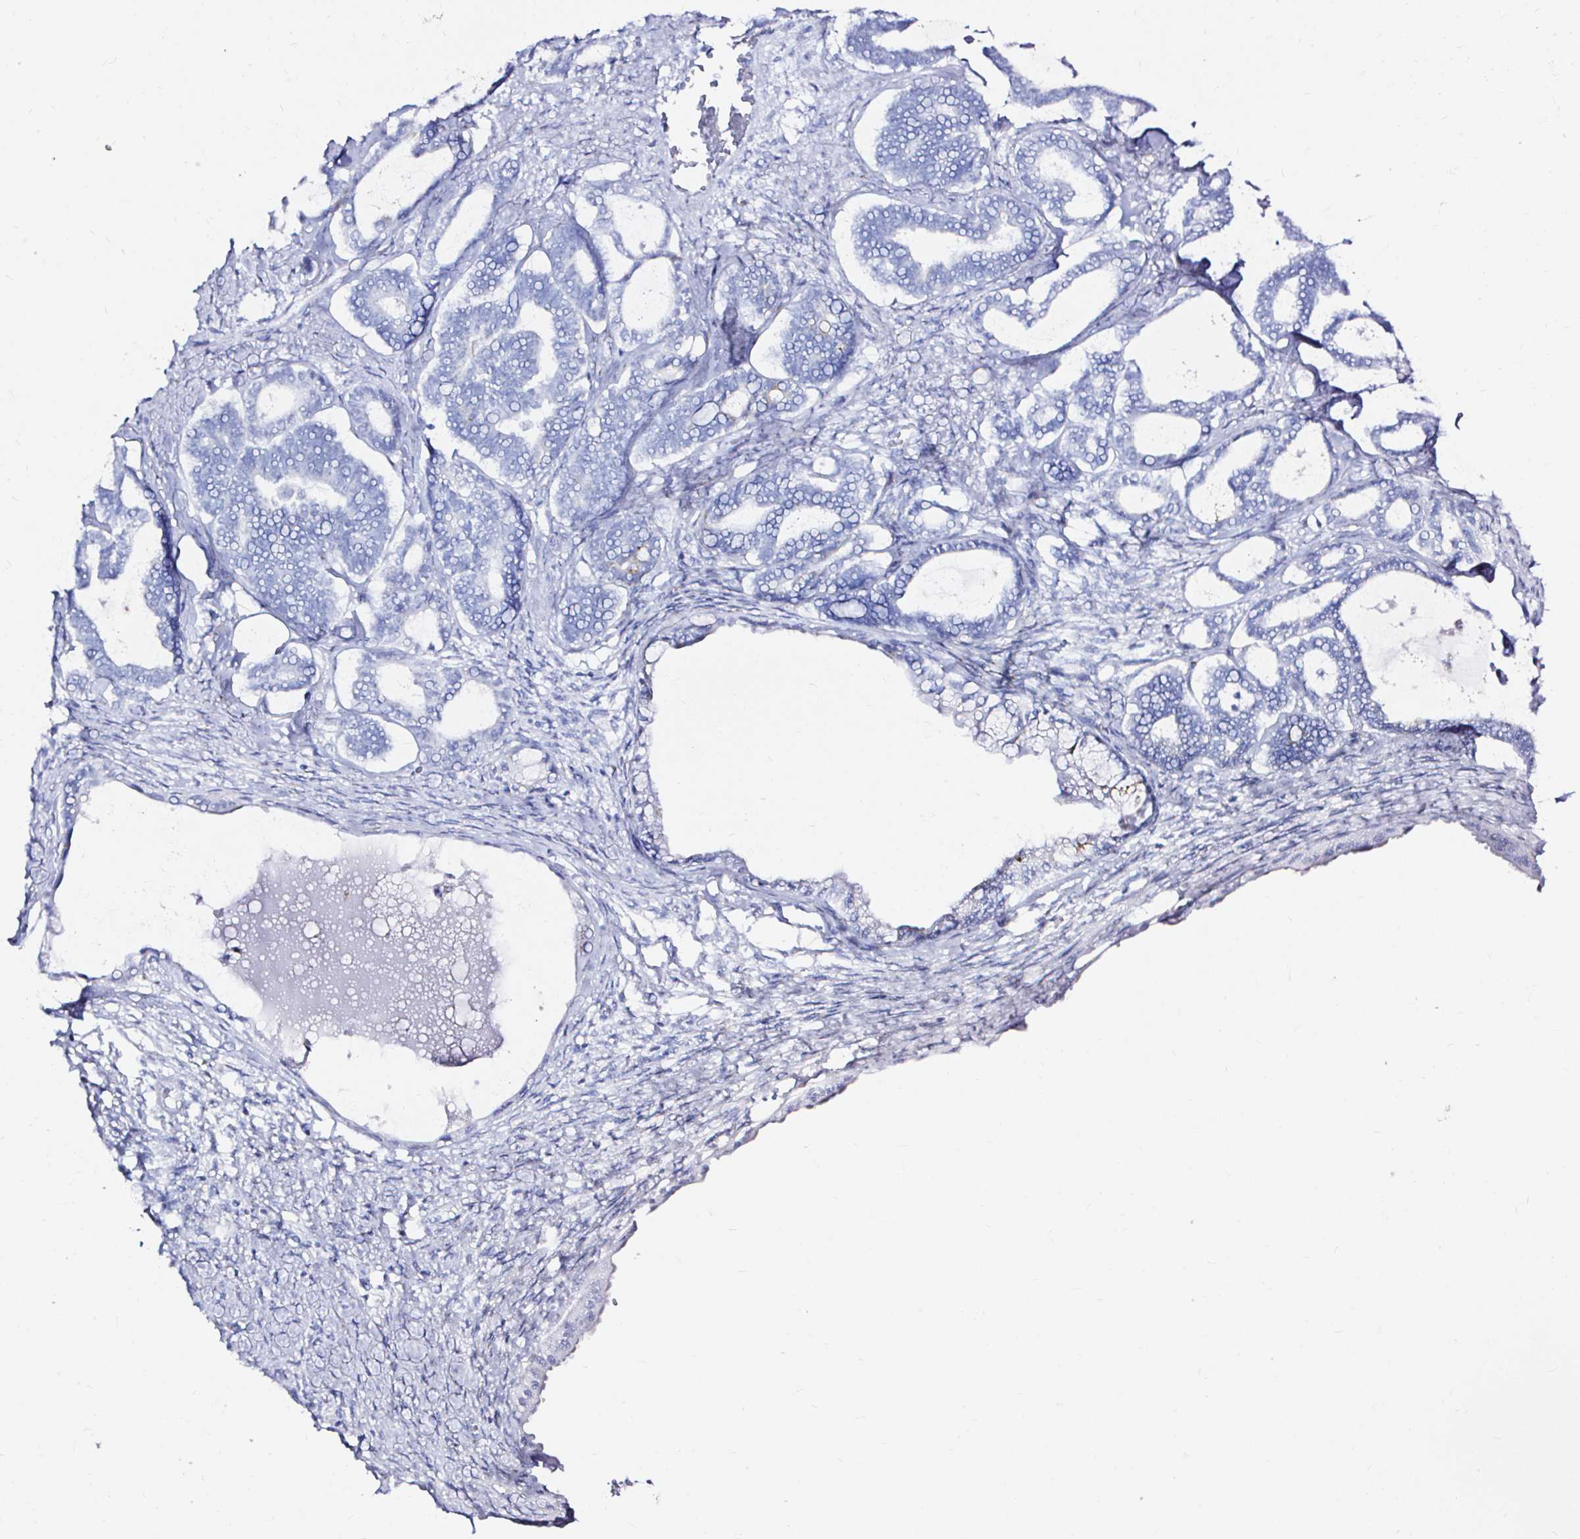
{"staining": {"intensity": "negative", "quantity": "none", "location": "none"}, "tissue": "ovarian cancer", "cell_type": "Tumor cells", "image_type": "cancer", "snomed": [{"axis": "morphology", "description": "Carcinoma, endometroid"}, {"axis": "topography", "description": "Ovary"}], "caption": "This is a photomicrograph of immunohistochemistry (IHC) staining of endometroid carcinoma (ovarian), which shows no expression in tumor cells.", "gene": "ZNF432", "patient": {"sex": "female", "age": 70}}